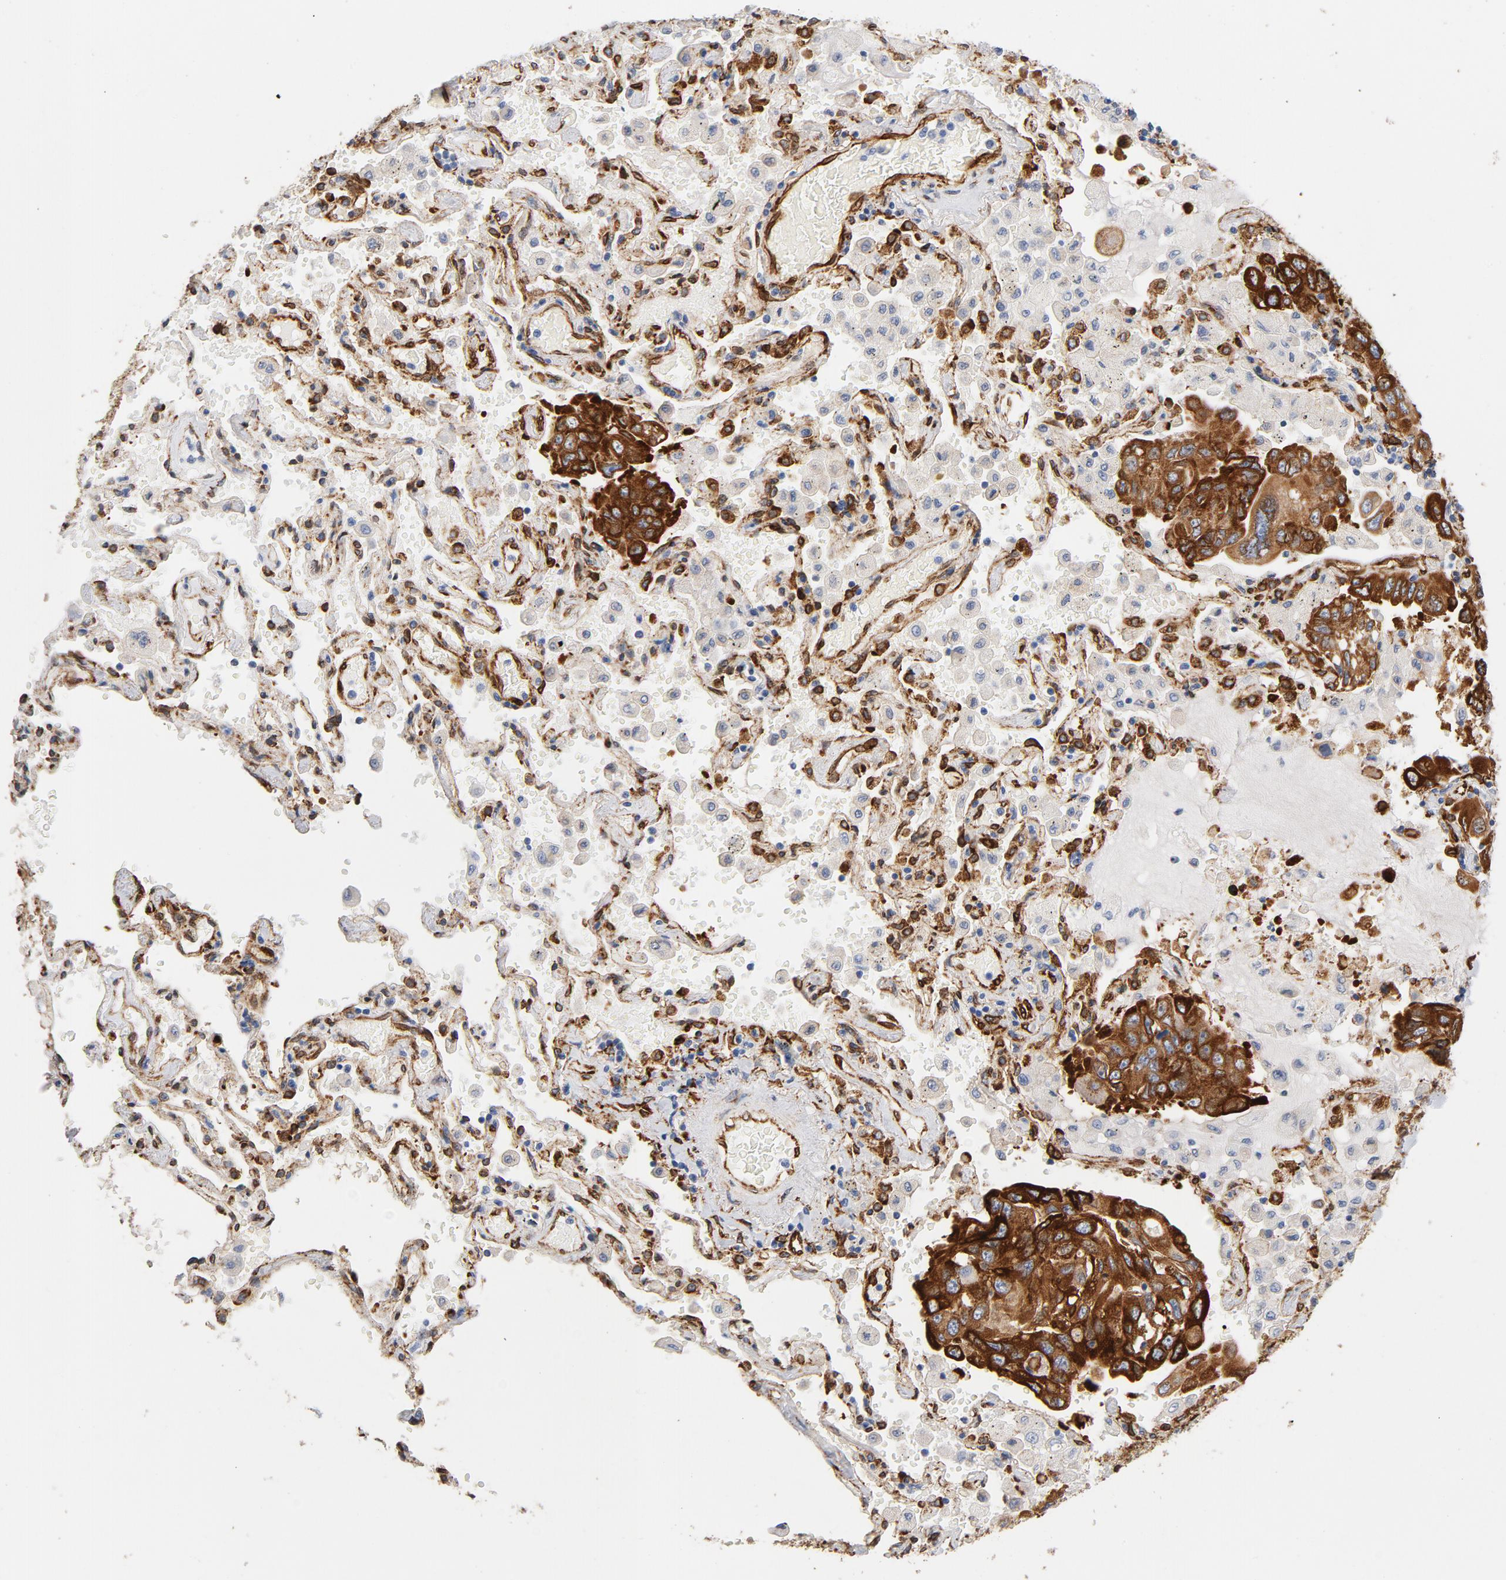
{"staining": {"intensity": "strong", "quantity": ">75%", "location": "cytoplasmic/membranous"}, "tissue": "lung cancer", "cell_type": "Tumor cells", "image_type": "cancer", "snomed": [{"axis": "morphology", "description": "Adenocarcinoma, NOS"}, {"axis": "topography", "description": "Lung"}], "caption": "Lung adenocarcinoma stained for a protein shows strong cytoplasmic/membranous positivity in tumor cells.", "gene": "SERPINH1", "patient": {"sex": "male", "age": 64}}